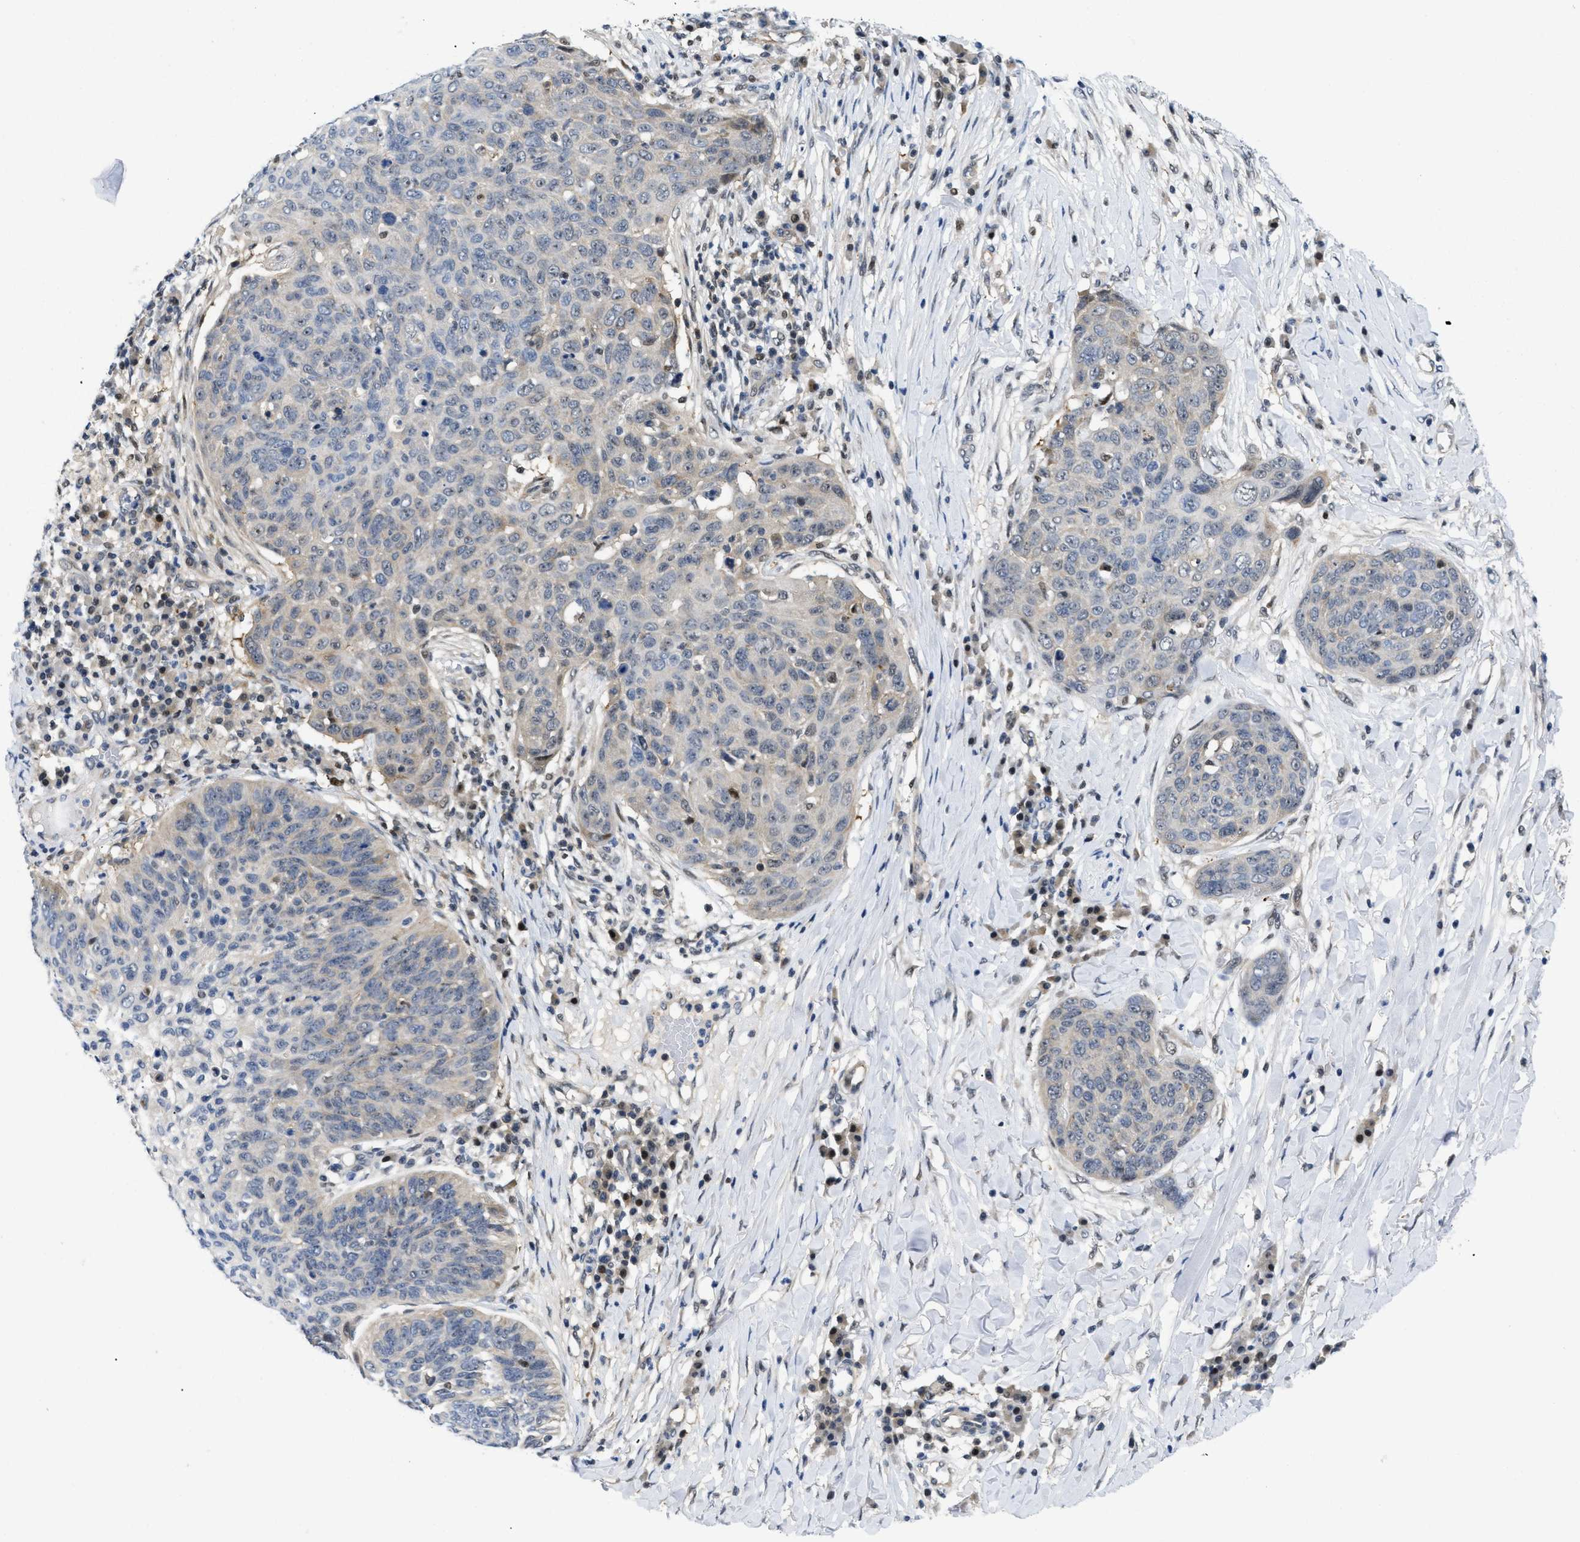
{"staining": {"intensity": "negative", "quantity": "none", "location": "none"}, "tissue": "skin cancer", "cell_type": "Tumor cells", "image_type": "cancer", "snomed": [{"axis": "morphology", "description": "Squamous cell carcinoma in situ, NOS"}, {"axis": "morphology", "description": "Squamous cell carcinoma, NOS"}, {"axis": "topography", "description": "Skin"}], "caption": "Immunohistochemical staining of human squamous cell carcinoma in situ (skin) displays no significant staining in tumor cells.", "gene": "SLC29A2", "patient": {"sex": "male", "age": 93}}